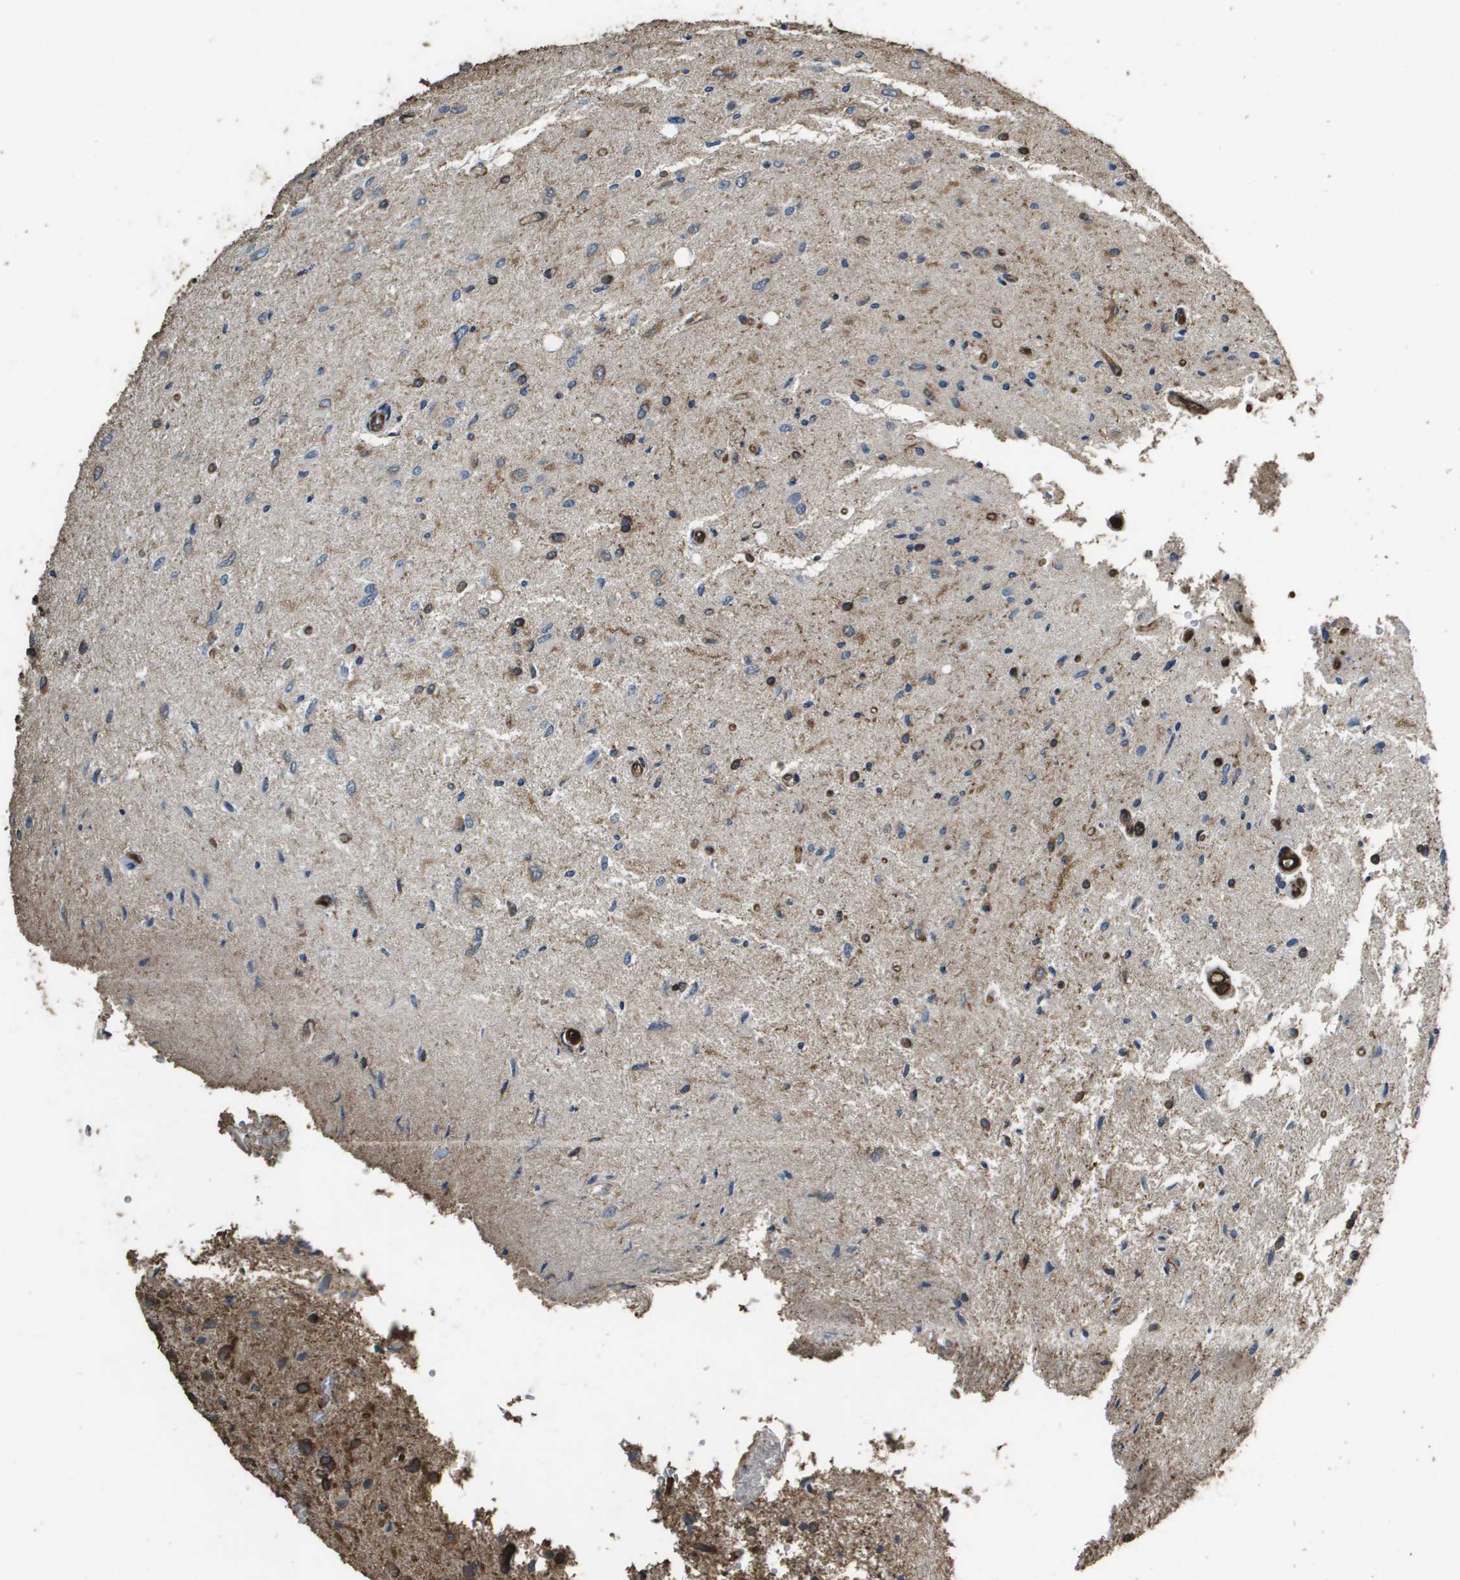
{"staining": {"intensity": "moderate", "quantity": ">75%", "location": "cytoplasmic/membranous"}, "tissue": "glioma", "cell_type": "Tumor cells", "image_type": "cancer", "snomed": [{"axis": "morphology", "description": "Glioma, malignant, Low grade"}, {"axis": "topography", "description": "Brain"}], "caption": "This is a micrograph of IHC staining of glioma, which shows moderate staining in the cytoplasmic/membranous of tumor cells.", "gene": "AAMP", "patient": {"sex": "male", "age": 77}}